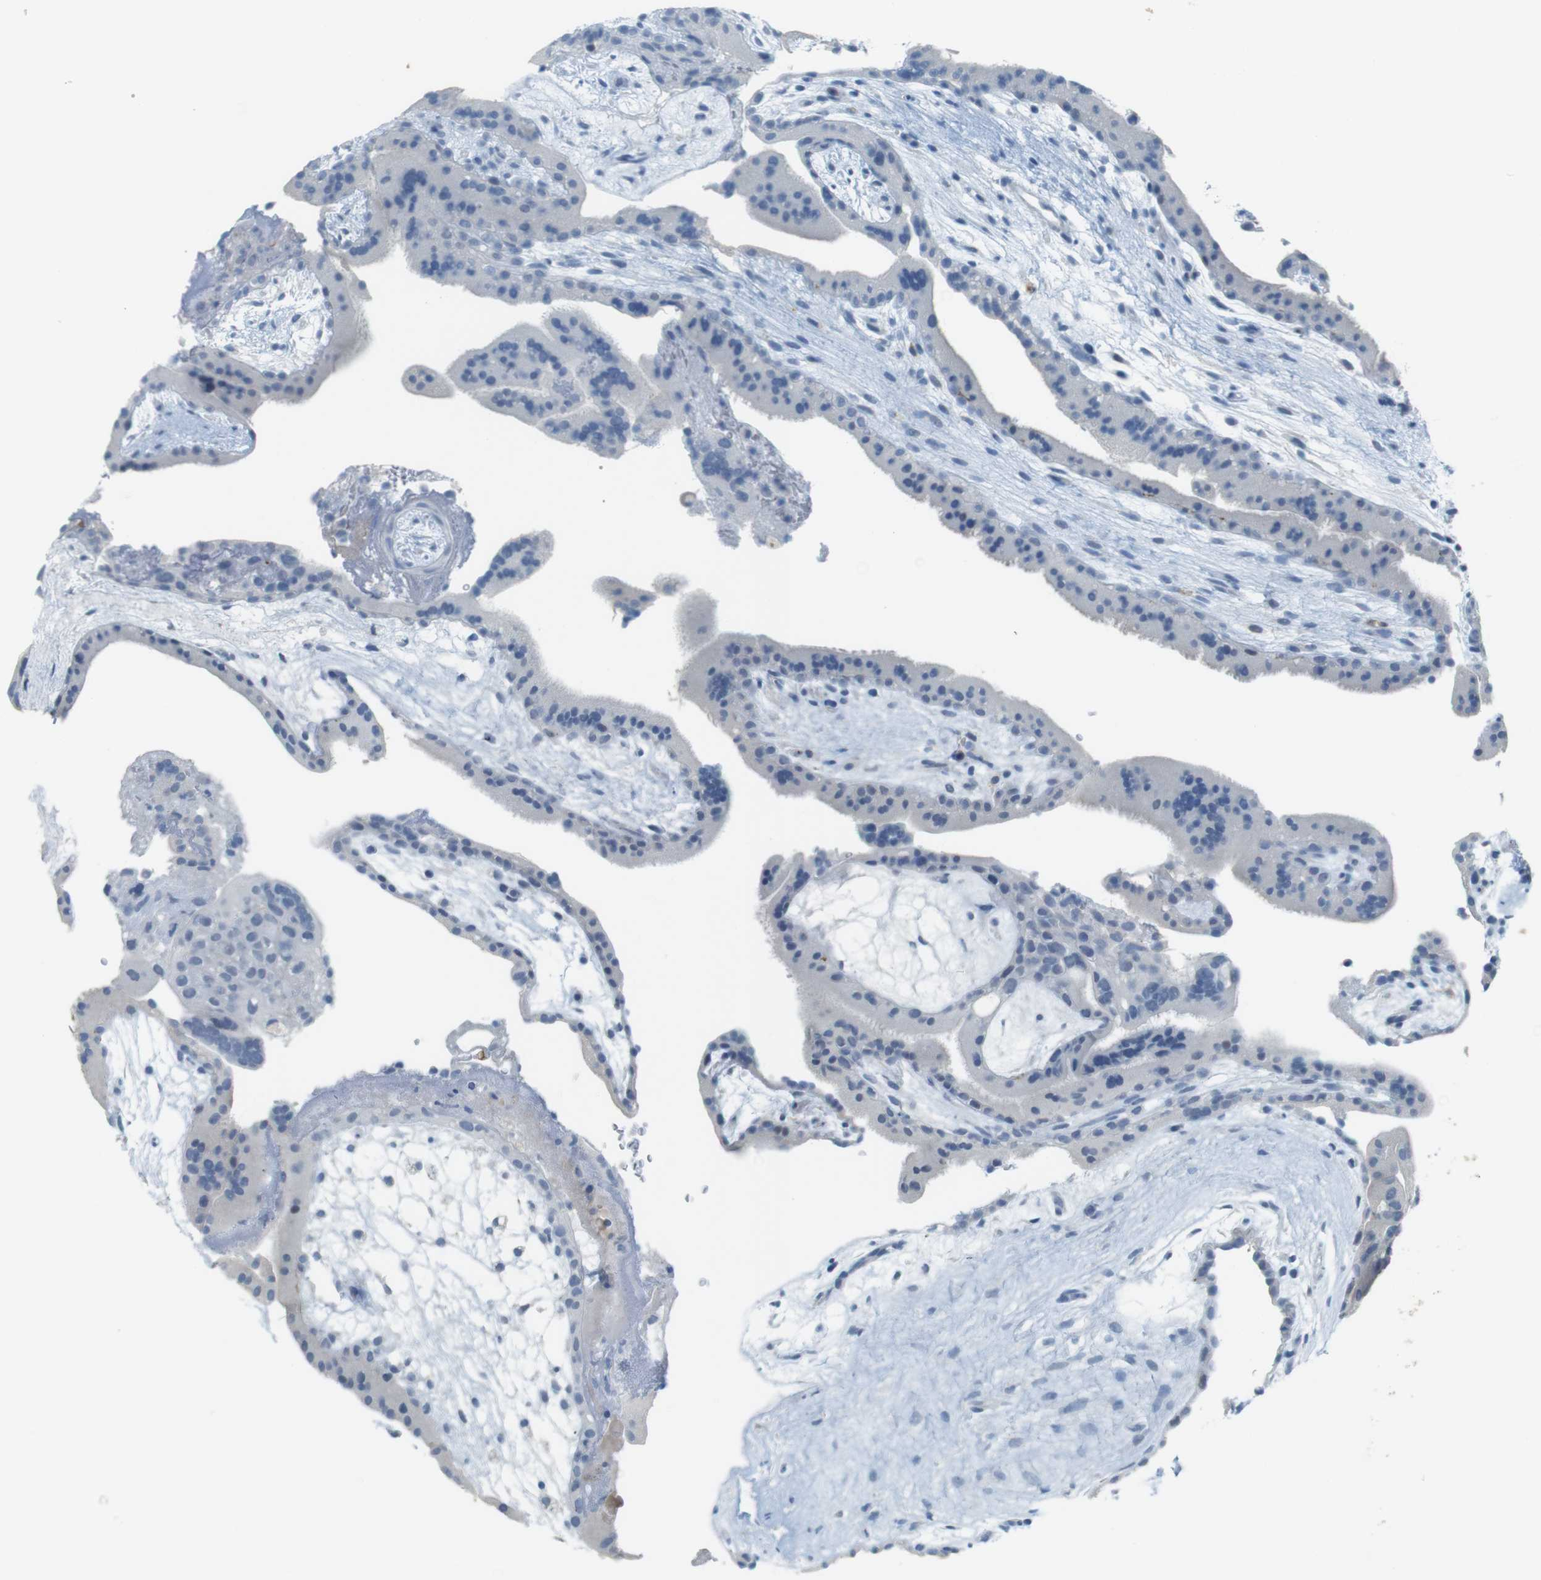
{"staining": {"intensity": "negative", "quantity": "none", "location": "none"}, "tissue": "placenta", "cell_type": "Trophoblastic cells", "image_type": "normal", "snomed": [{"axis": "morphology", "description": "Normal tissue, NOS"}, {"axis": "topography", "description": "Placenta"}], "caption": "Histopathology image shows no significant protein expression in trophoblastic cells of normal placenta. The staining is performed using DAB (3,3'-diaminobenzidine) brown chromogen with nuclei counter-stained in using hematoxylin.", "gene": "YIPF1", "patient": {"sex": "female", "age": 19}}